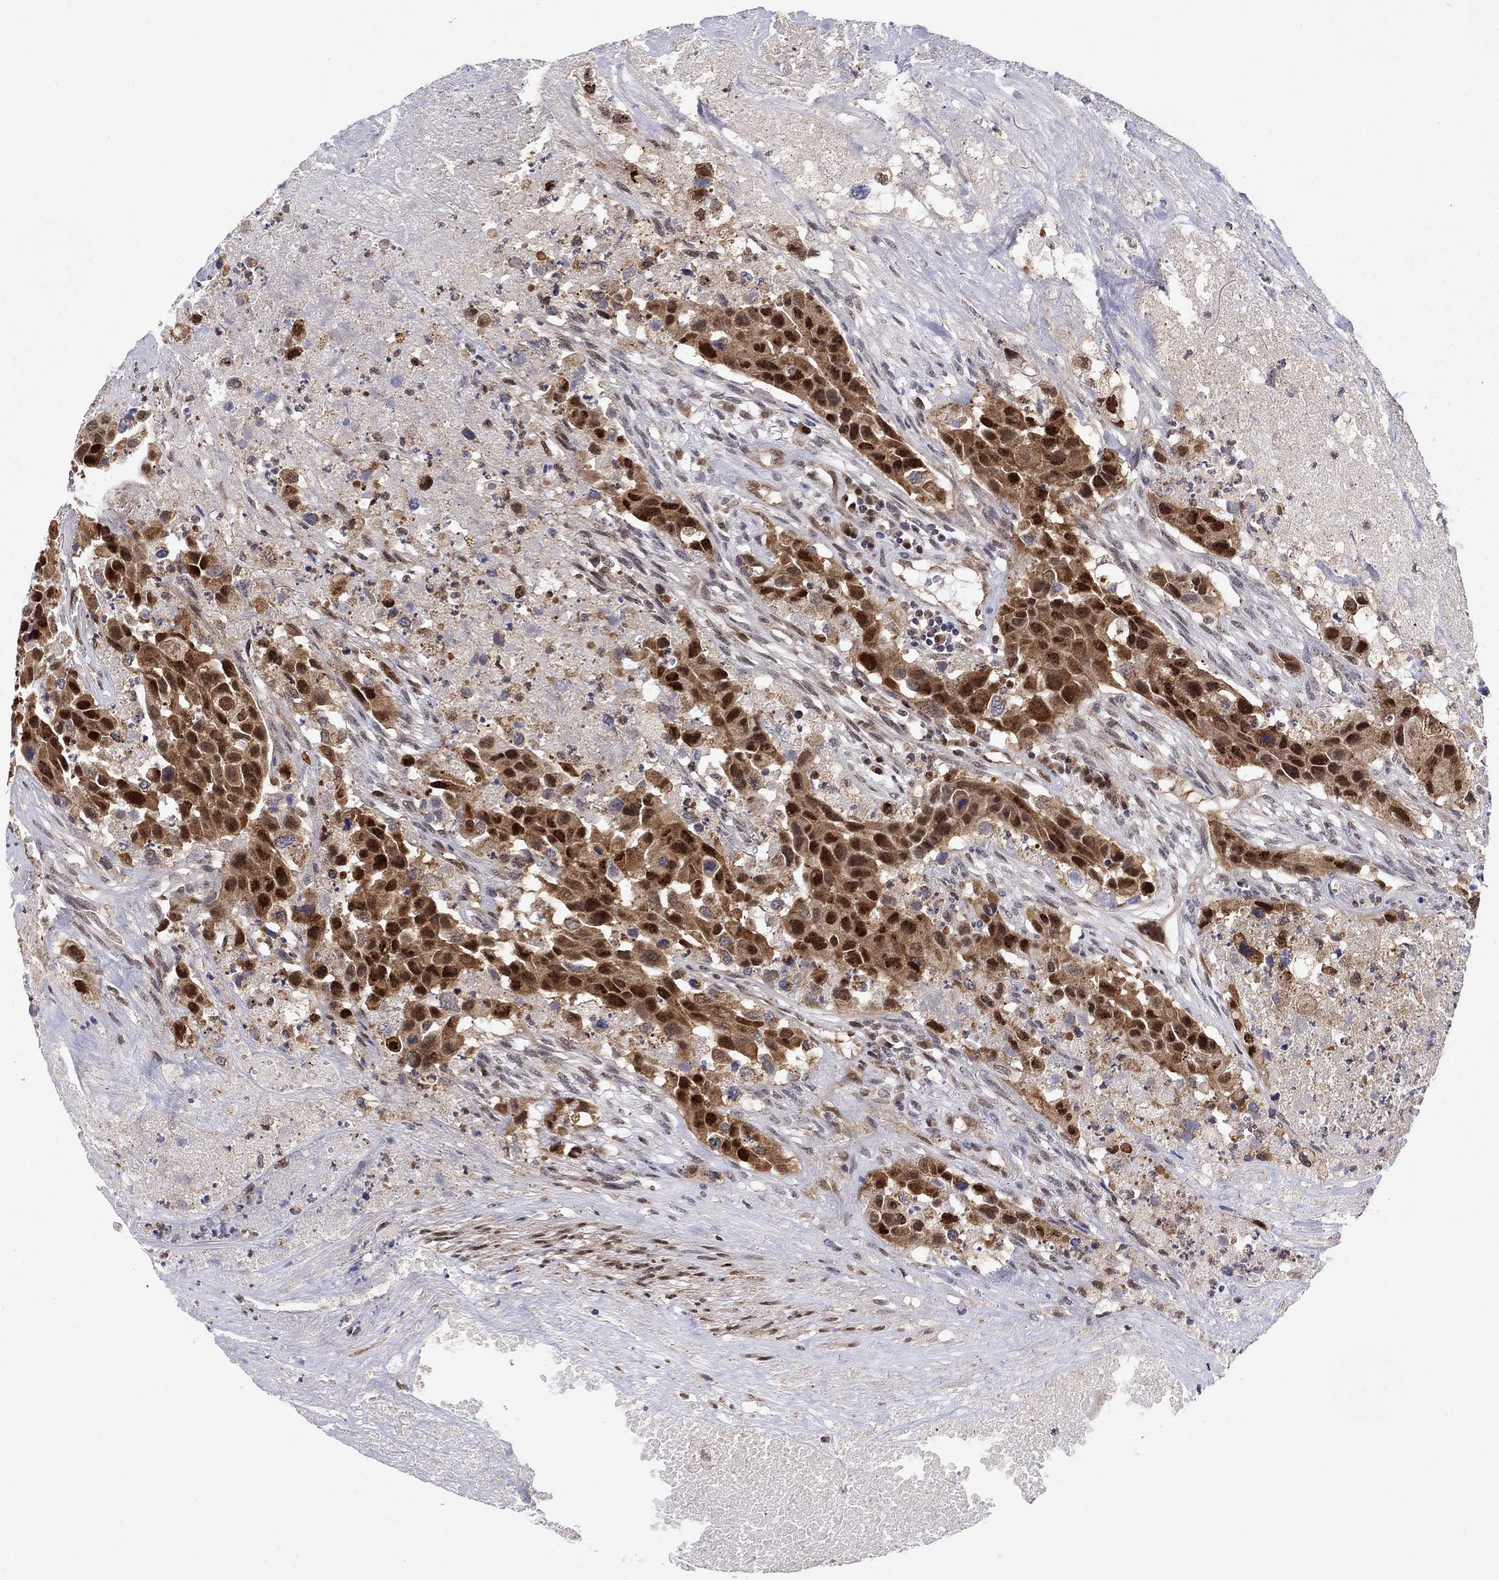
{"staining": {"intensity": "strong", "quantity": "25%-75%", "location": "cytoplasmic/membranous,nuclear"}, "tissue": "urothelial cancer", "cell_type": "Tumor cells", "image_type": "cancer", "snomed": [{"axis": "morphology", "description": "Urothelial carcinoma, High grade"}, {"axis": "topography", "description": "Urinary bladder"}], "caption": "Urothelial cancer stained with a brown dye reveals strong cytoplasmic/membranous and nuclear positive expression in approximately 25%-75% of tumor cells.", "gene": "ELOB", "patient": {"sex": "female", "age": 73}}